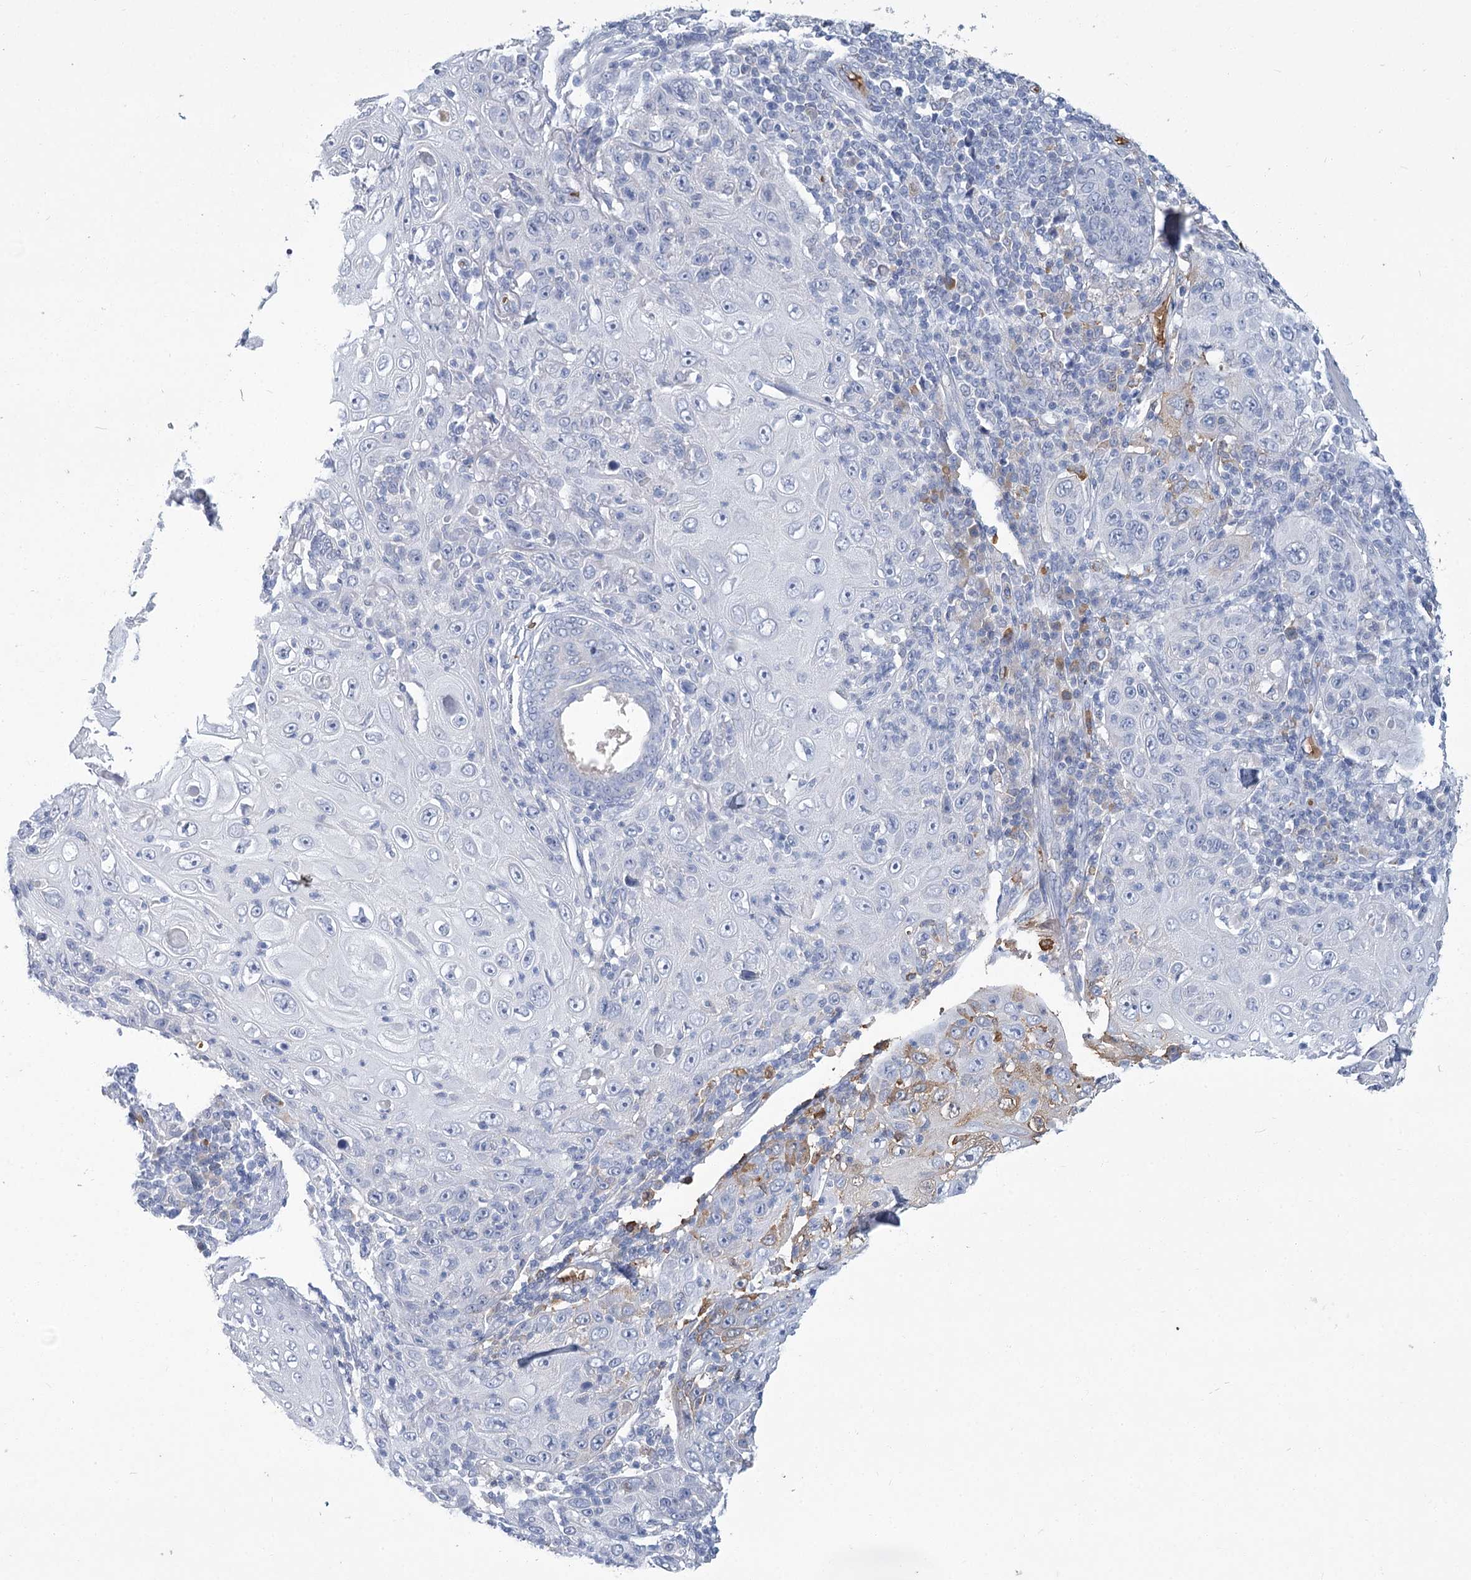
{"staining": {"intensity": "negative", "quantity": "none", "location": "none"}, "tissue": "skin cancer", "cell_type": "Tumor cells", "image_type": "cancer", "snomed": [{"axis": "morphology", "description": "Squamous cell carcinoma, NOS"}, {"axis": "topography", "description": "Skin"}], "caption": "This micrograph is of skin cancer (squamous cell carcinoma) stained with IHC to label a protein in brown with the nuclei are counter-stained blue. There is no expression in tumor cells.", "gene": "HBA1", "patient": {"sex": "female", "age": 88}}